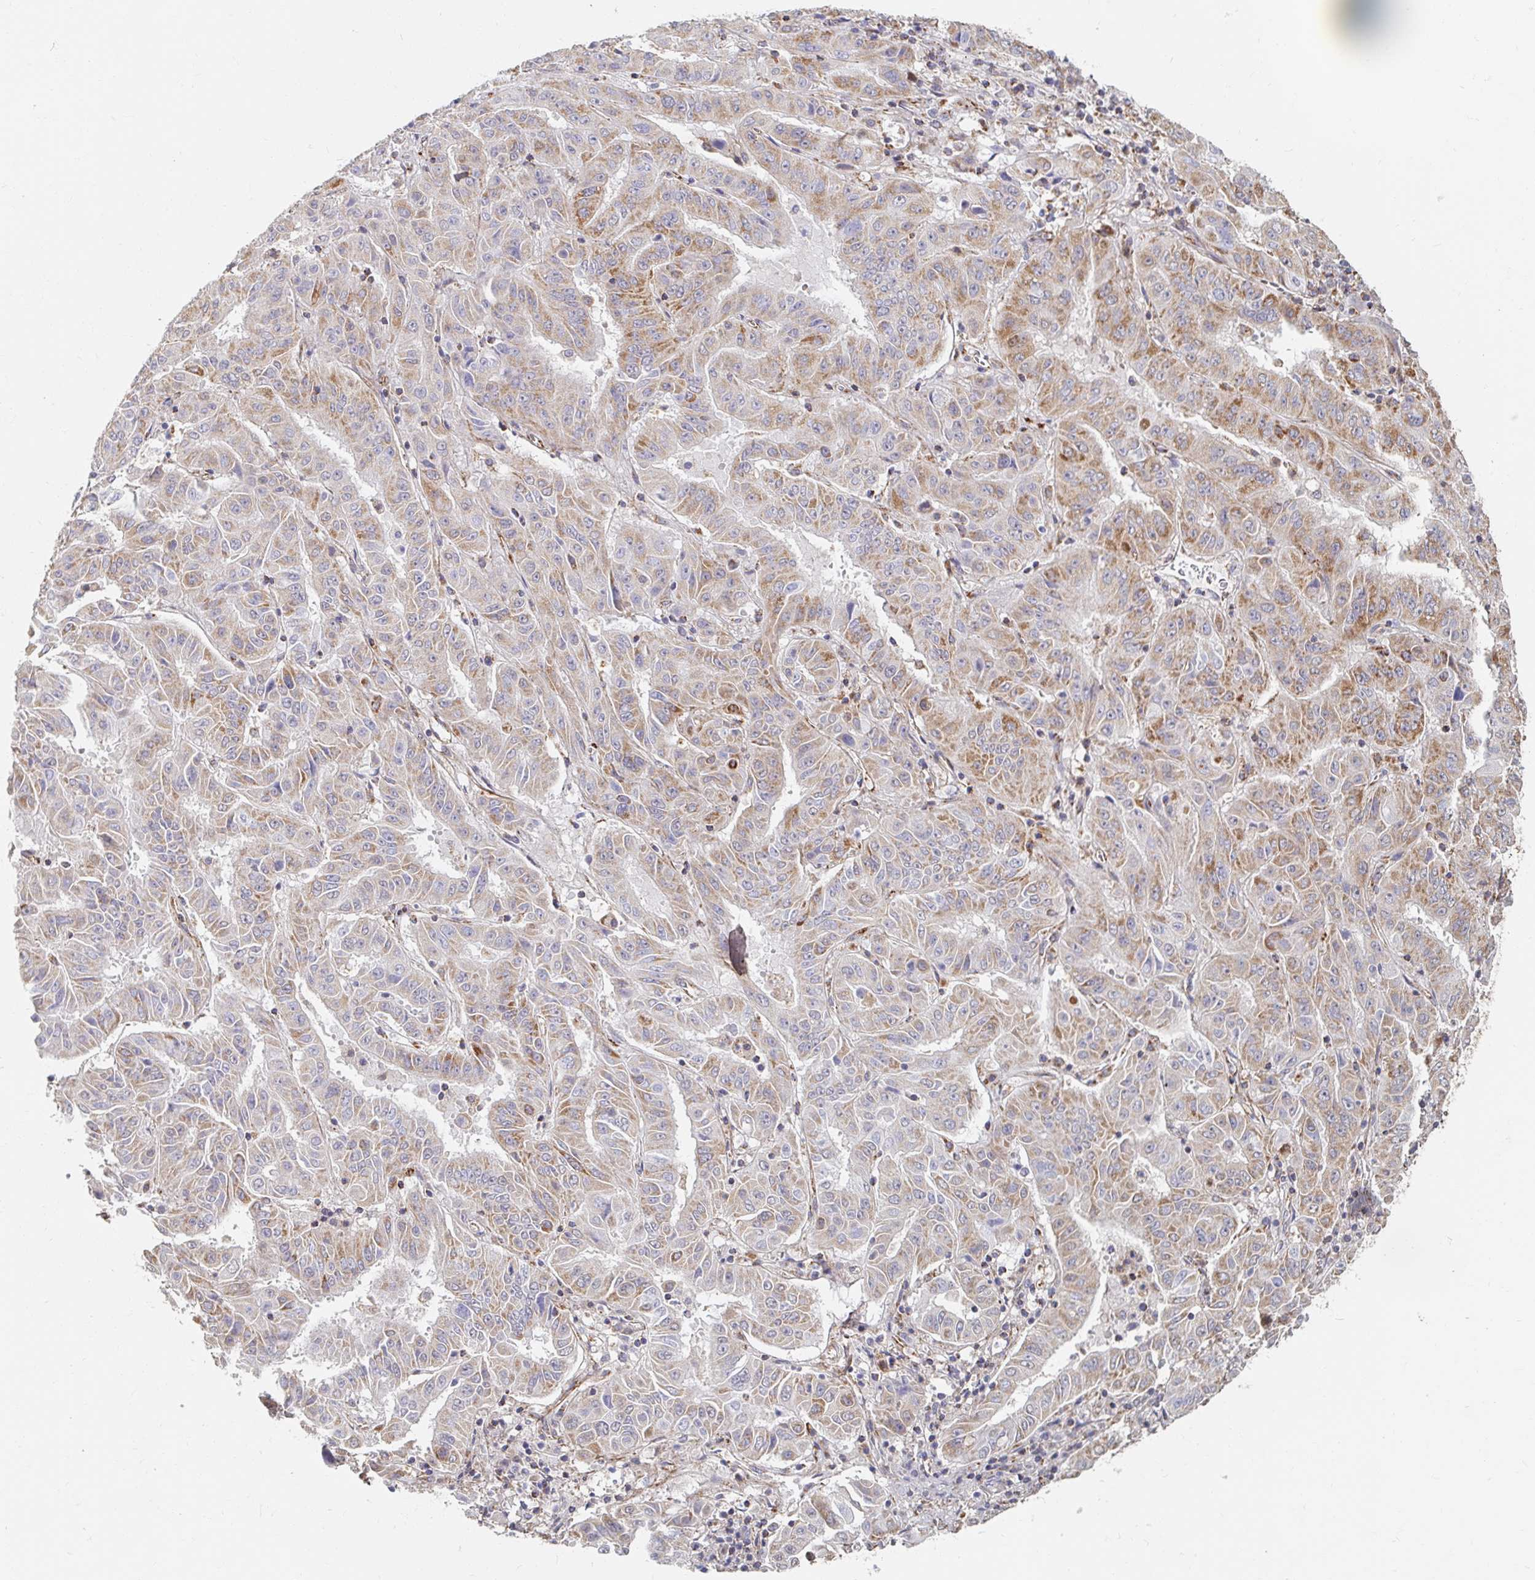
{"staining": {"intensity": "moderate", "quantity": "<25%", "location": "cytoplasmic/membranous"}, "tissue": "pancreatic cancer", "cell_type": "Tumor cells", "image_type": "cancer", "snomed": [{"axis": "morphology", "description": "Adenocarcinoma, NOS"}, {"axis": "topography", "description": "Pancreas"}], "caption": "Immunohistochemical staining of human adenocarcinoma (pancreatic) exhibits low levels of moderate cytoplasmic/membranous staining in approximately <25% of tumor cells. Immunohistochemistry (ihc) stains the protein of interest in brown and the nuclei are stained blue.", "gene": "MAVS", "patient": {"sex": "male", "age": 63}}